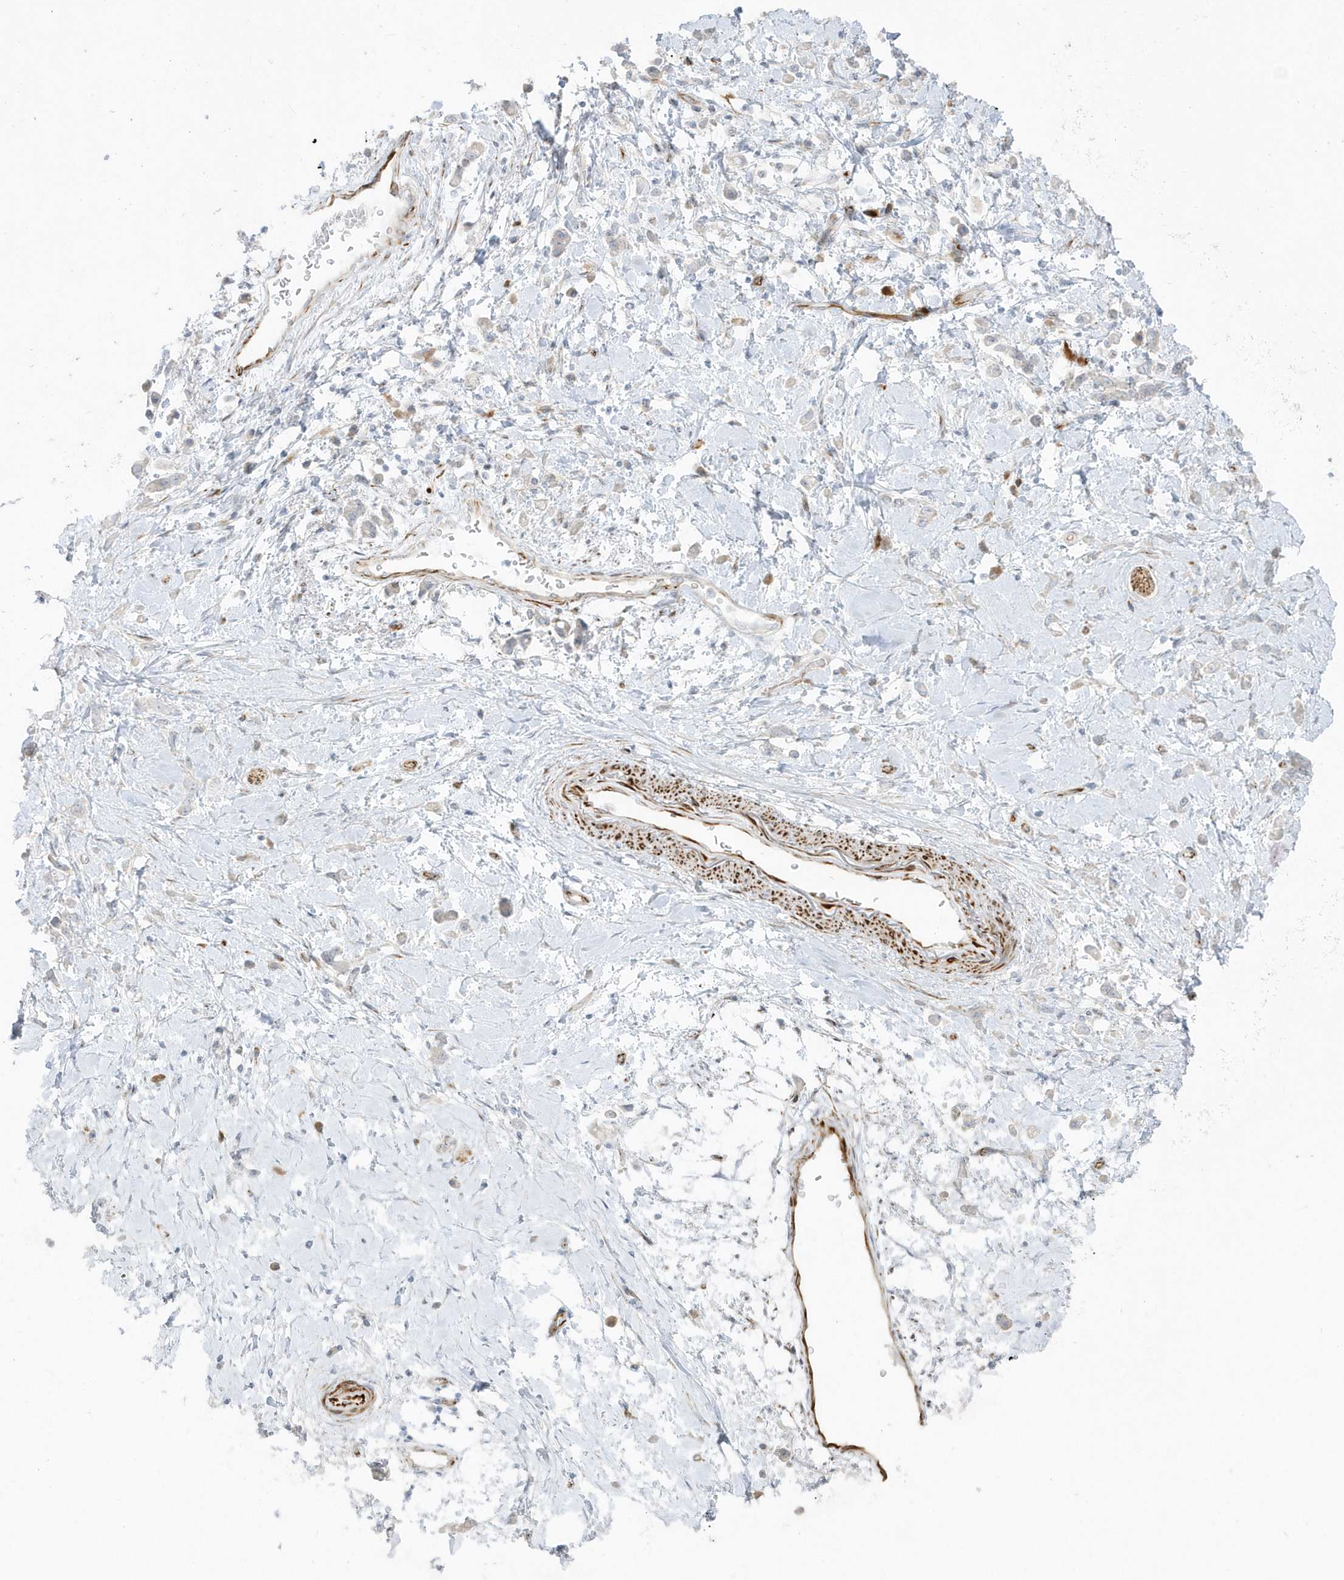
{"staining": {"intensity": "negative", "quantity": "none", "location": "none"}, "tissue": "stomach cancer", "cell_type": "Tumor cells", "image_type": "cancer", "snomed": [{"axis": "morphology", "description": "Adenocarcinoma, NOS"}, {"axis": "topography", "description": "Stomach"}], "caption": "A high-resolution image shows IHC staining of stomach cancer, which reveals no significant expression in tumor cells.", "gene": "PPIL6", "patient": {"sex": "female", "age": 60}}